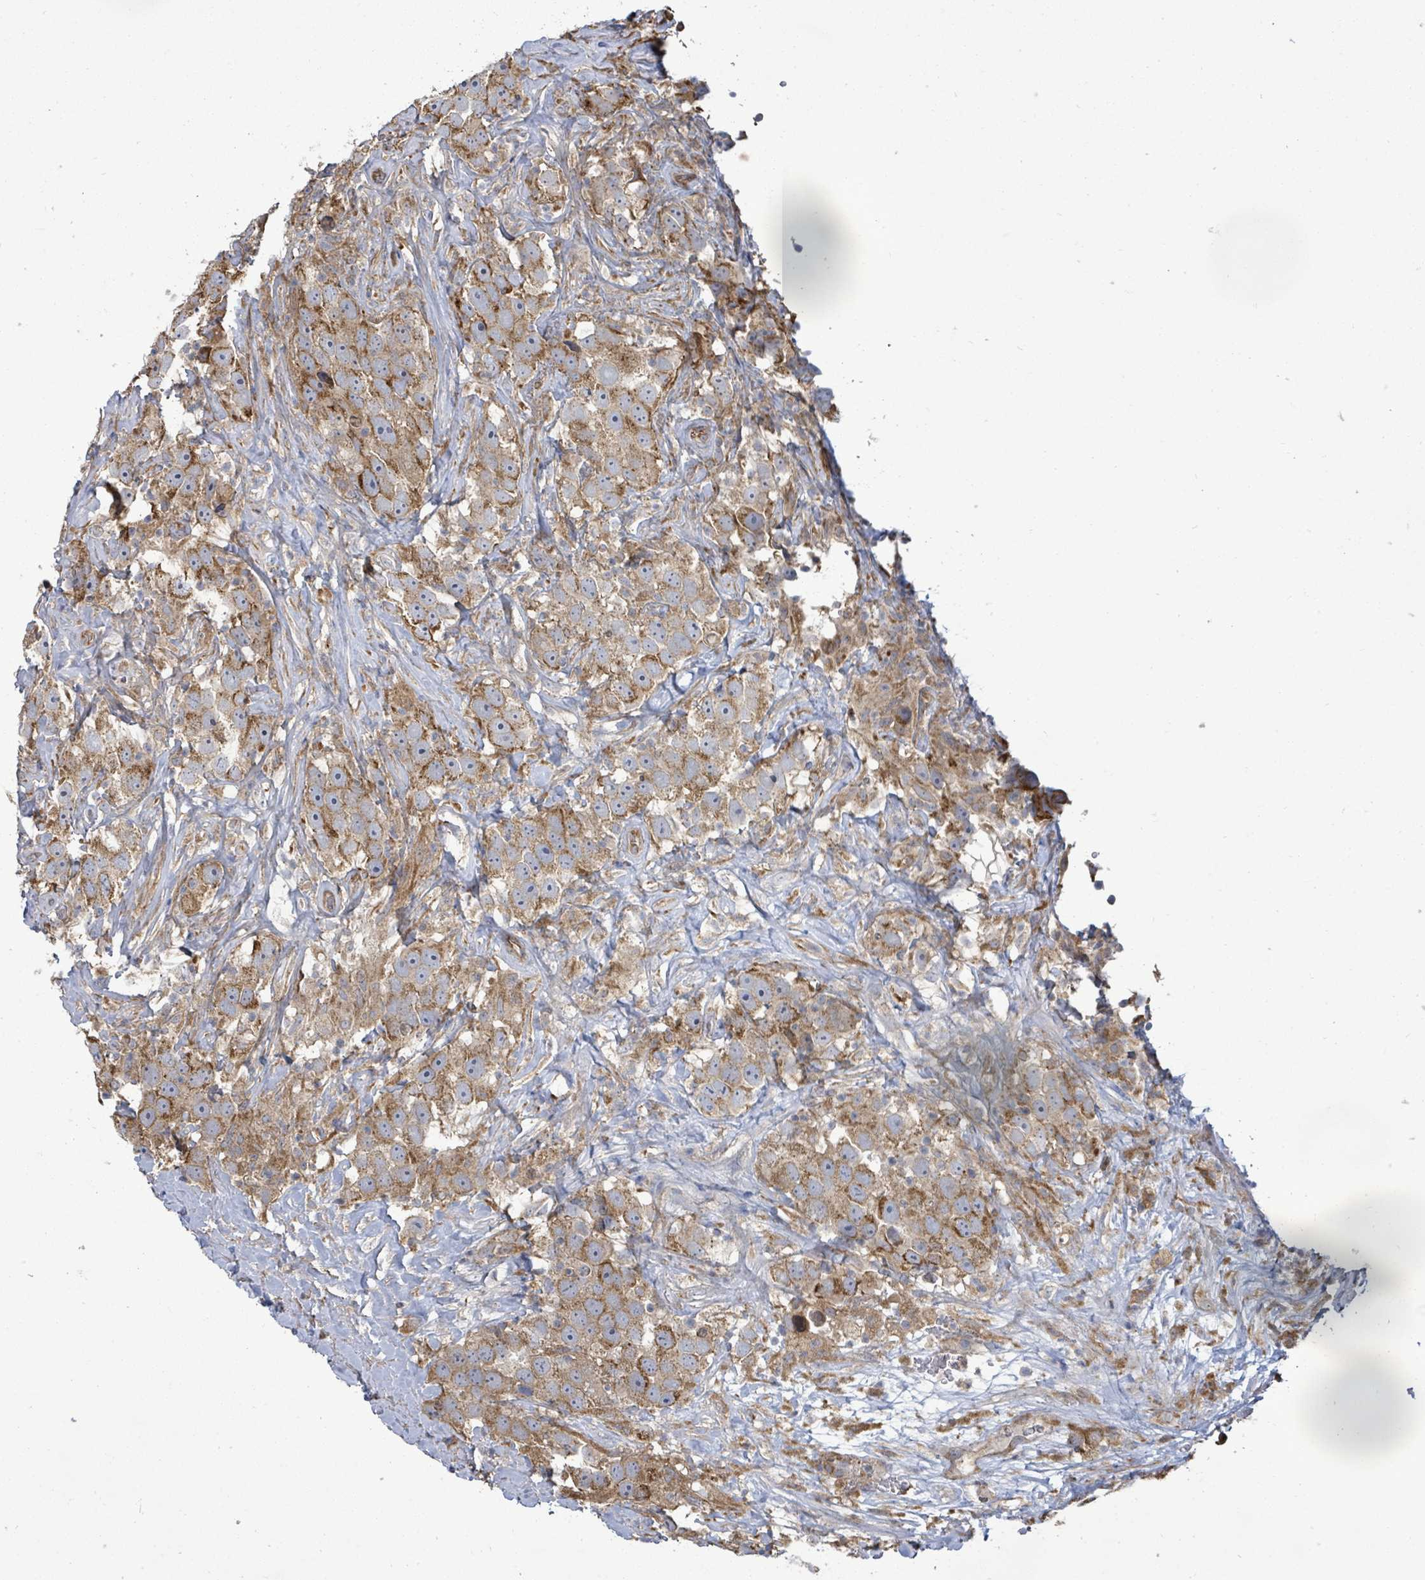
{"staining": {"intensity": "moderate", "quantity": ">75%", "location": "cytoplasmic/membranous"}, "tissue": "testis cancer", "cell_type": "Tumor cells", "image_type": "cancer", "snomed": [{"axis": "morphology", "description": "Seminoma, NOS"}, {"axis": "topography", "description": "Testis"}], "caption": "Immunohistochemistry of testis seminoma displays medium levels of moderate cytoplasmic/membranous staining in approximately >75% of tumor cells.", "gene": "KBTBD11", "patient": {"sex": "male", "age": 49}}